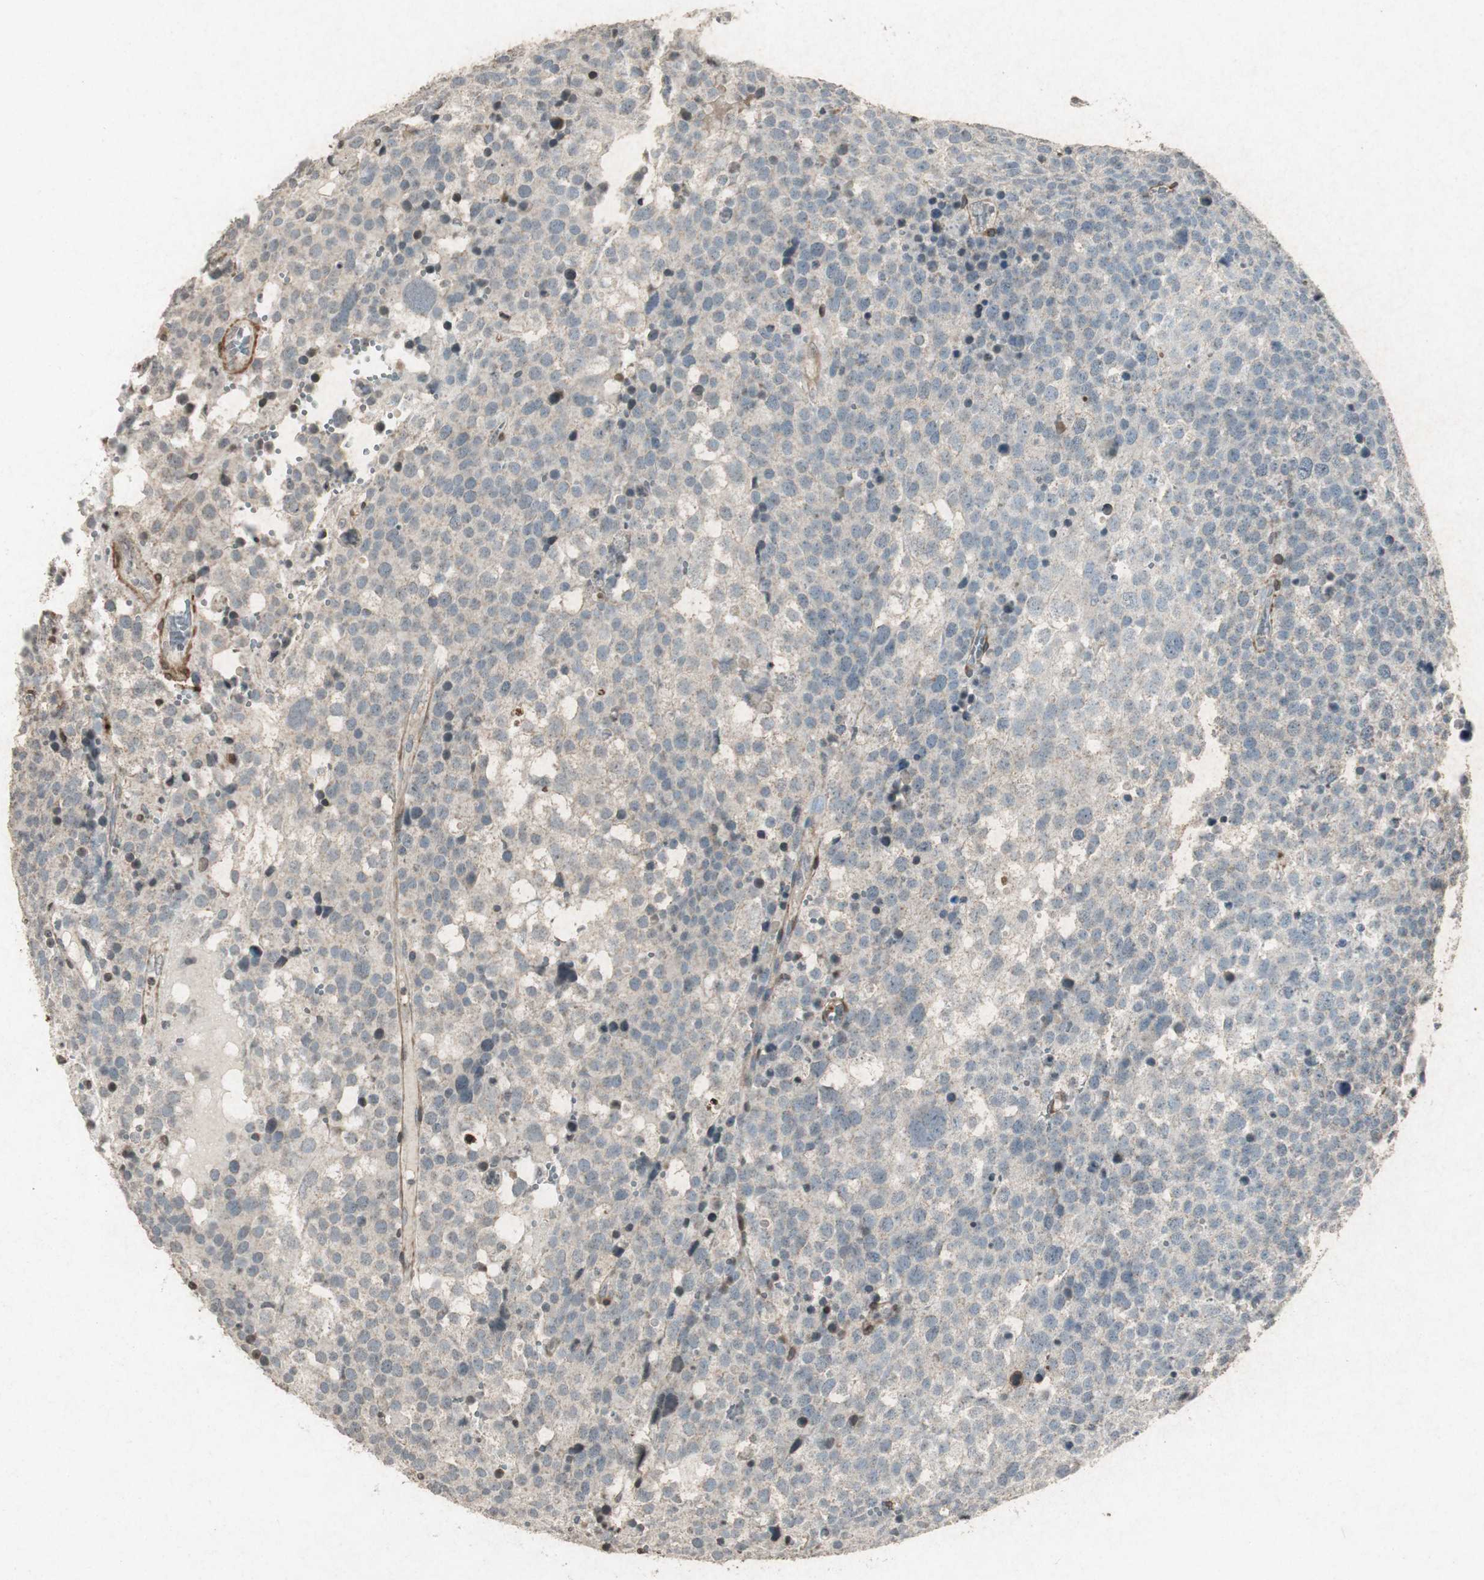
{"staining": {"intensity": "negative", "quantity": "none", "location": "none"}, "tissue": "testis cancer", "cell_type": "Tumor cells", "image_type": "cancer", "snomed": [{"axis": "morphology", "description": "Seminoma, NOS"}, {"axis": "topography", "description": "Testis"}], "caption": "This is an immunohistochemistry photomicrograph of testis cancer (seminoma). There is no expression in tumor cells.", "gene": "PRKG1", "patient": {"sex": "male", "age": 71}}